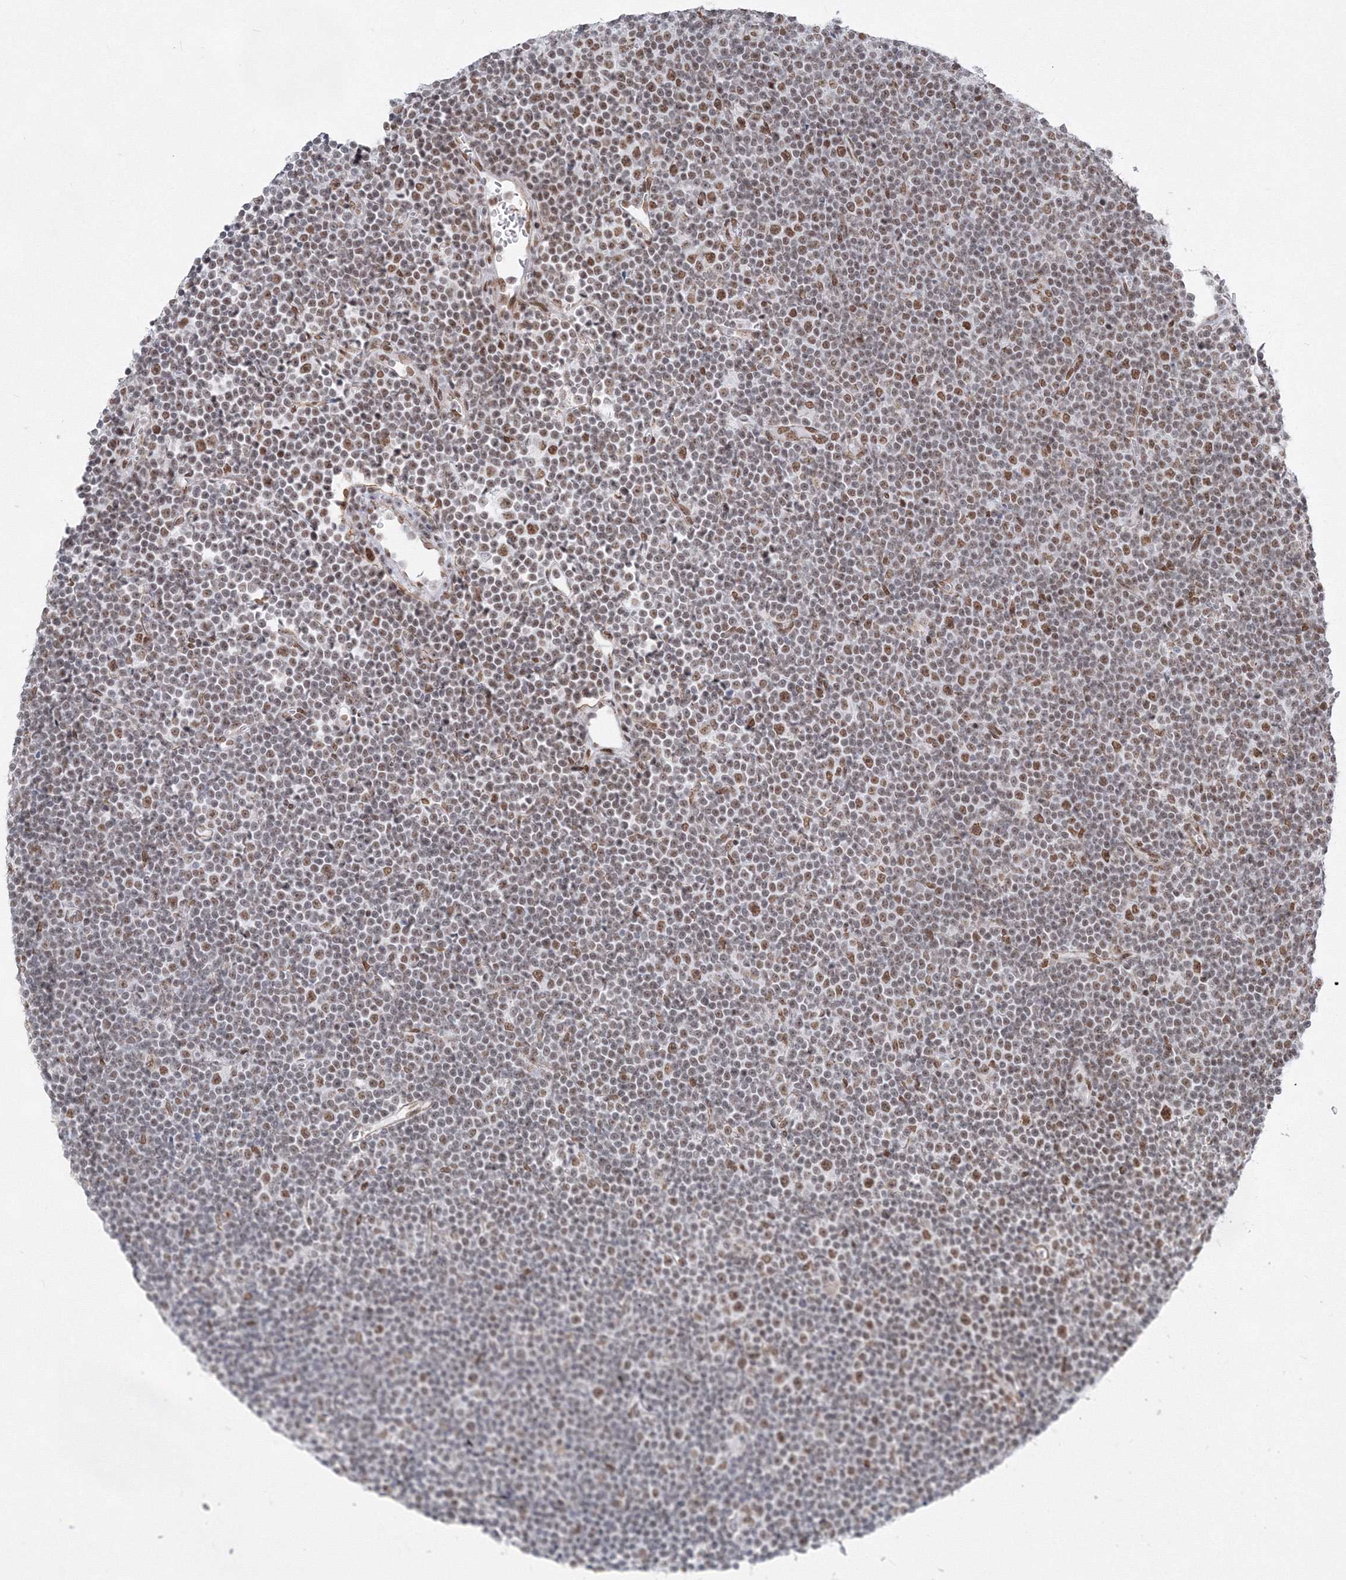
{"staining": {"intensity": "moderate", "quantity": "<25%", "location": "nuclear"}, "tissue": "lymphoma", "cell_type": "Tumor cells", "image_type": "cancer", "snomed": [{"axis": "morphology", "description": "Malignant lymphoma, non-Hodgkin's type, Low grade"}, {"axis": "topography", "description": "Lymph node"}], "caption": "Approximately <25% of tumor cells in malignant lymphoma, non-Hodgkin's type (low-grade) reveal moderate nuclear protein staining as visualized by brown immunohistochemical staining.", "gene": "ZNF638", "patient": {"sex": "female", "age": 67}}